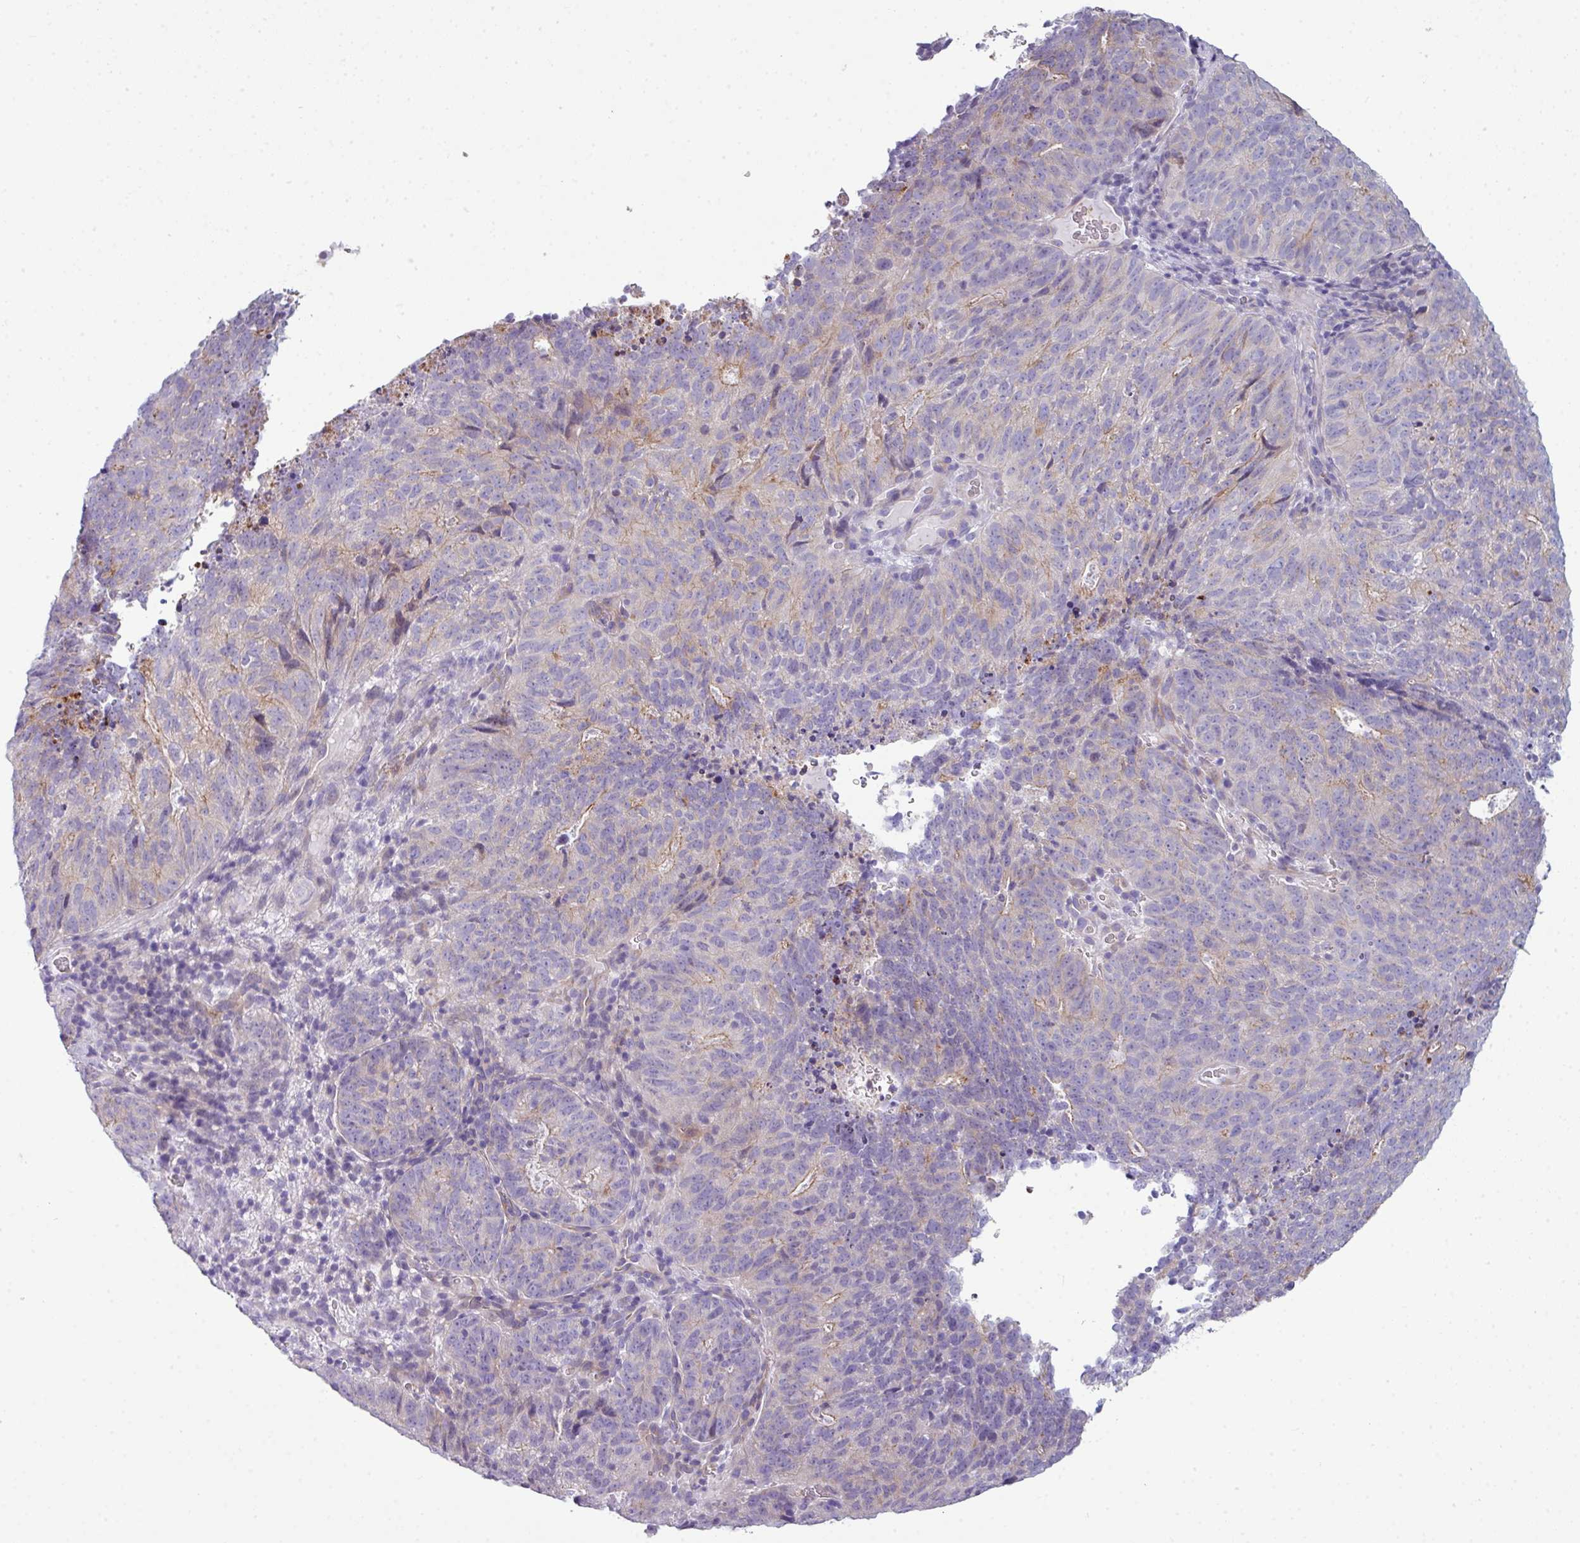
{"staining": {"intensity": "negative", "quantity": "none", "location": "none"}, "tissue": "cervical cancer", "cell_type": "Tumor cells", "image_type": "cancer", "snomed": [{"axis": "morphology", "description": "Adenocarcinoma, NOS"}, {"axis": "topography", "description": "Cervix"}], "caption": "Cervical cancer stained for a protein using immunohistochemistry (IHC) shows no expression tumor cells.", "gene": "ABCC5", "patient": {"sex": "female", "age": 38}}